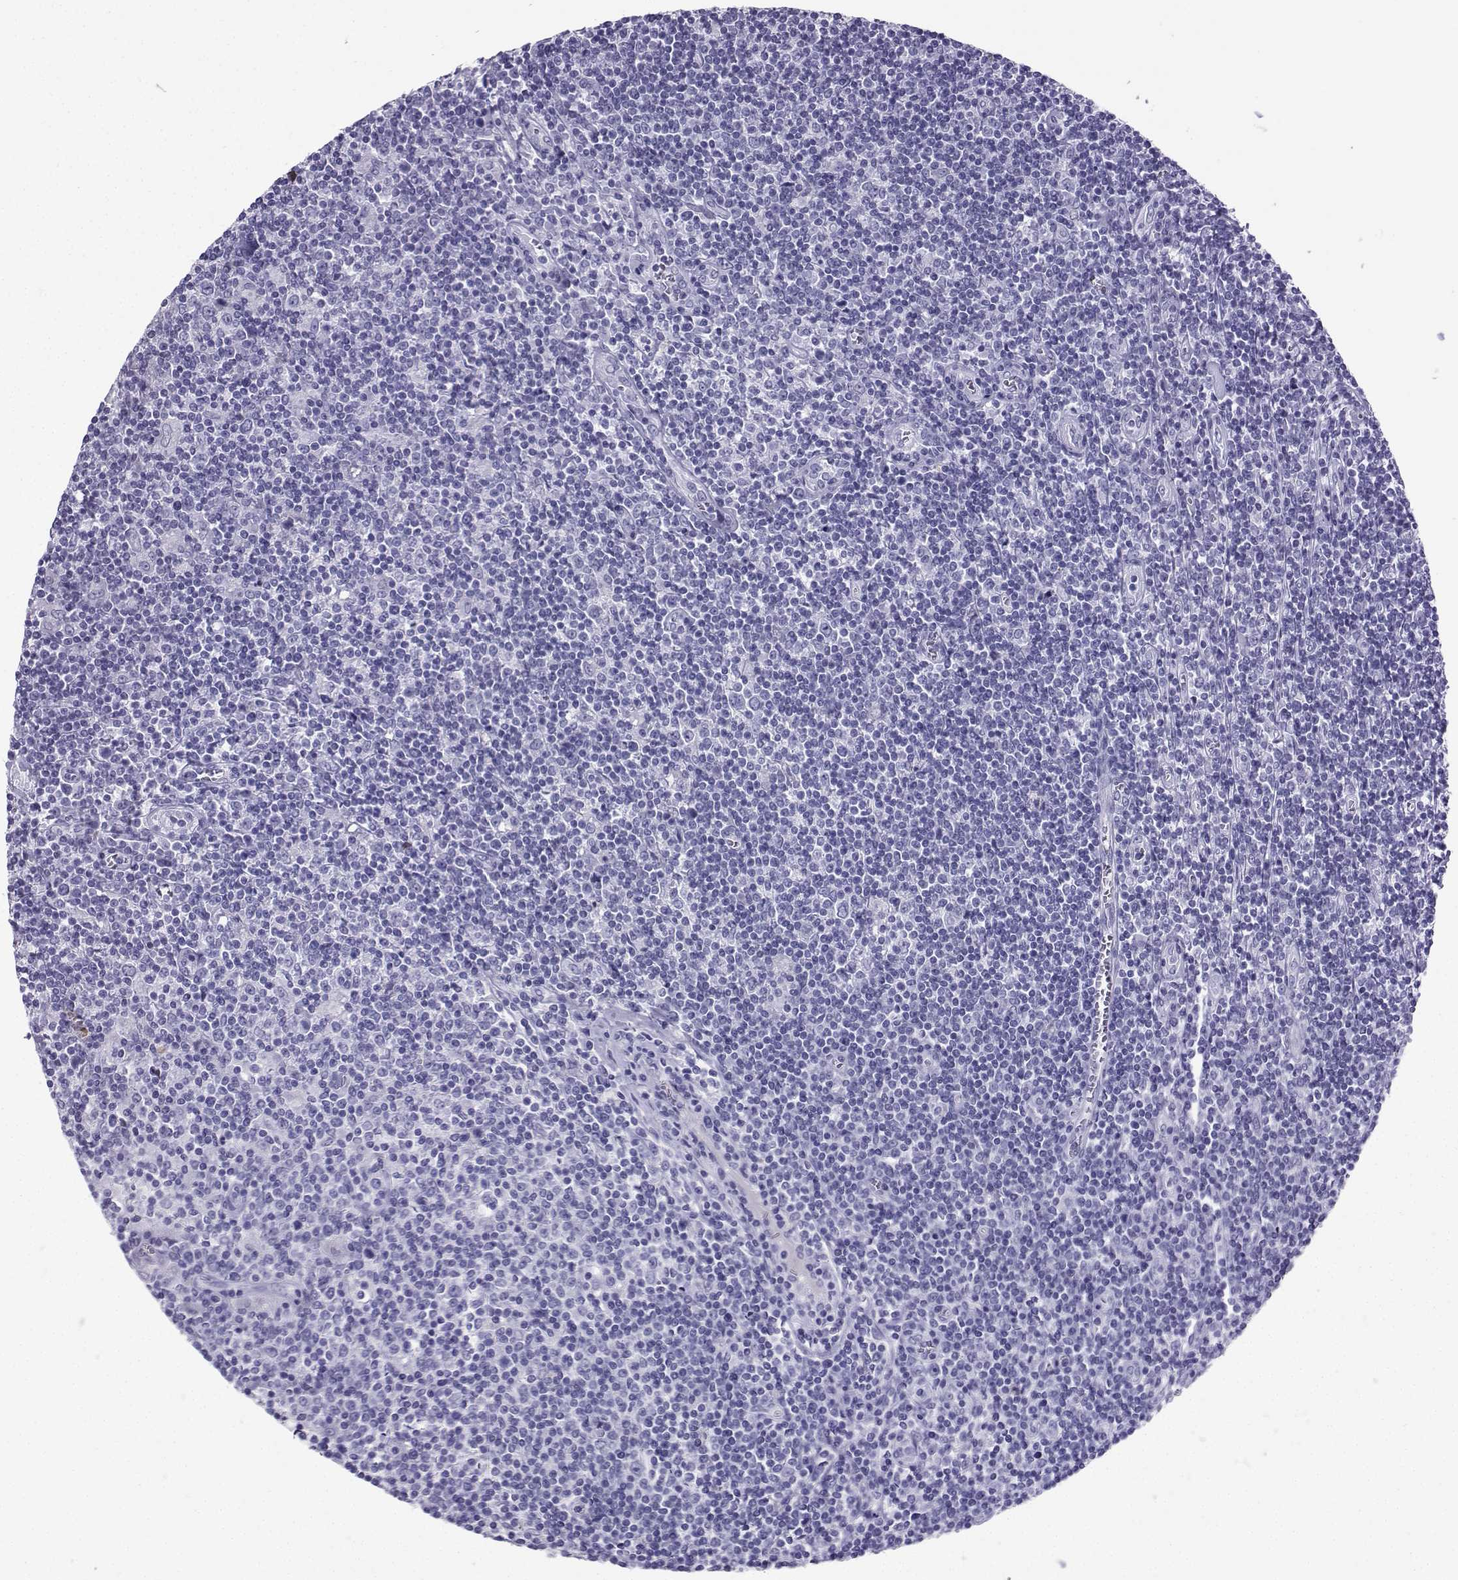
{"staining": {"intensity": "negative", "quantity": "none", "location": "none"}, "tissue": "lymphoma", "cell_type": "Tumor cells", "image_type": "cancer", "snomed": [{"axis": "morphology", "description": "Hodgkin's disease, NOS"}, {"axis": "topography", "description": "Lymph node"}], "caption": "Human Hodgkin's disease stained for a protein using immunohistochemistry demonstrates no staining in tumor cells.", "gene": "SLC18A2", "patient": {"sex": "male", "age": 40}}